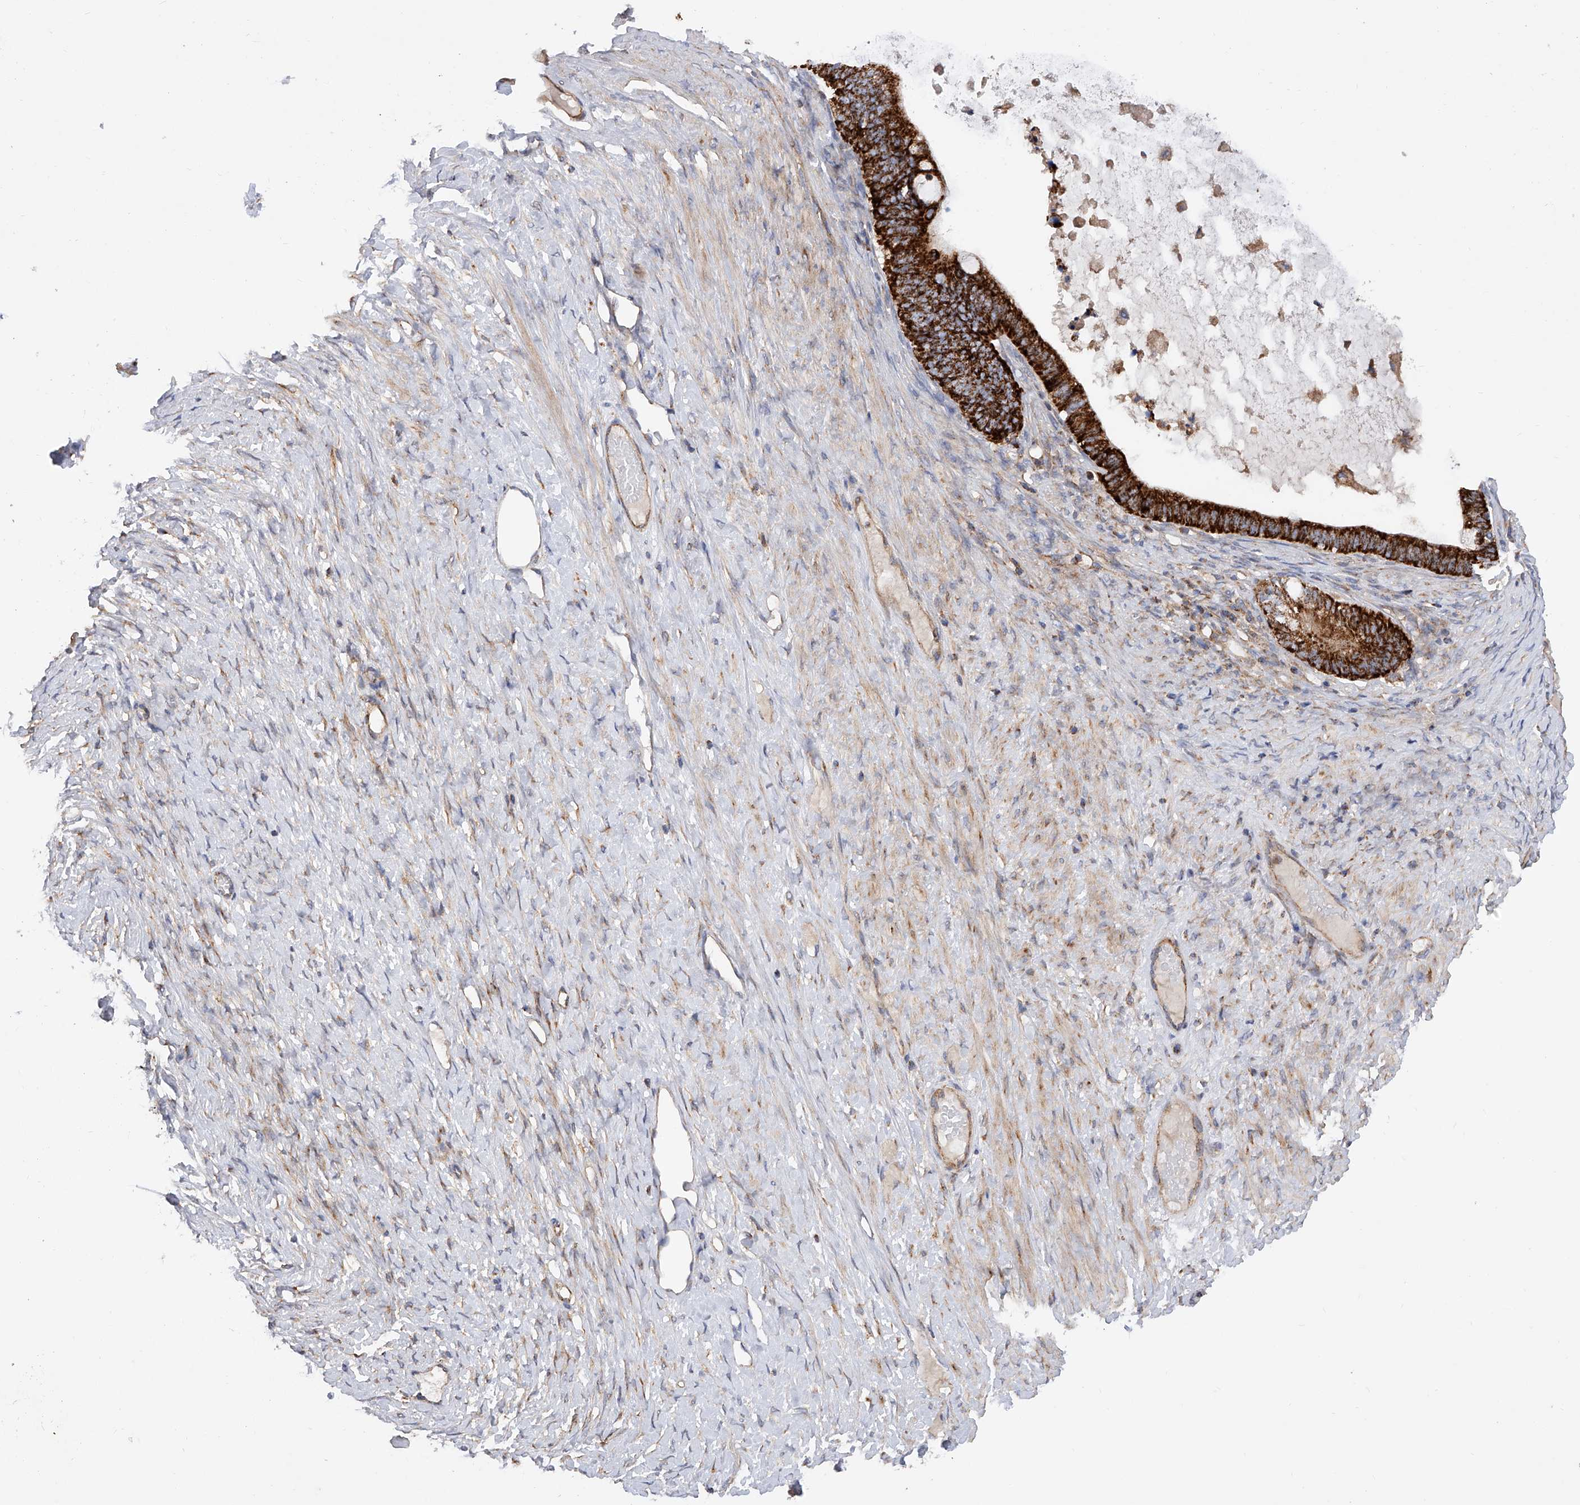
{"staining": {"intensity": "strong", "quantity": ">75%", "location": "cytoplasmic/membranous"}, "tissue": "ovarian cancer", "cell_type": "Tumor cells", "image_type": "cancer", "snomed": [{"axis": "morphology", "description": "Cystadenocarcinoma, mucinous, NOS"}, {"axis": "topography", "description": "Ovary"}], "caption": "Mucinous cystadenocarcinoma (ovarian) tissue reveals strong cytoplasmic/membranous expression in approximately >75% of tumor cells", "gene": "PDSS2", "patient": {"sex": "female", "age": 61}}